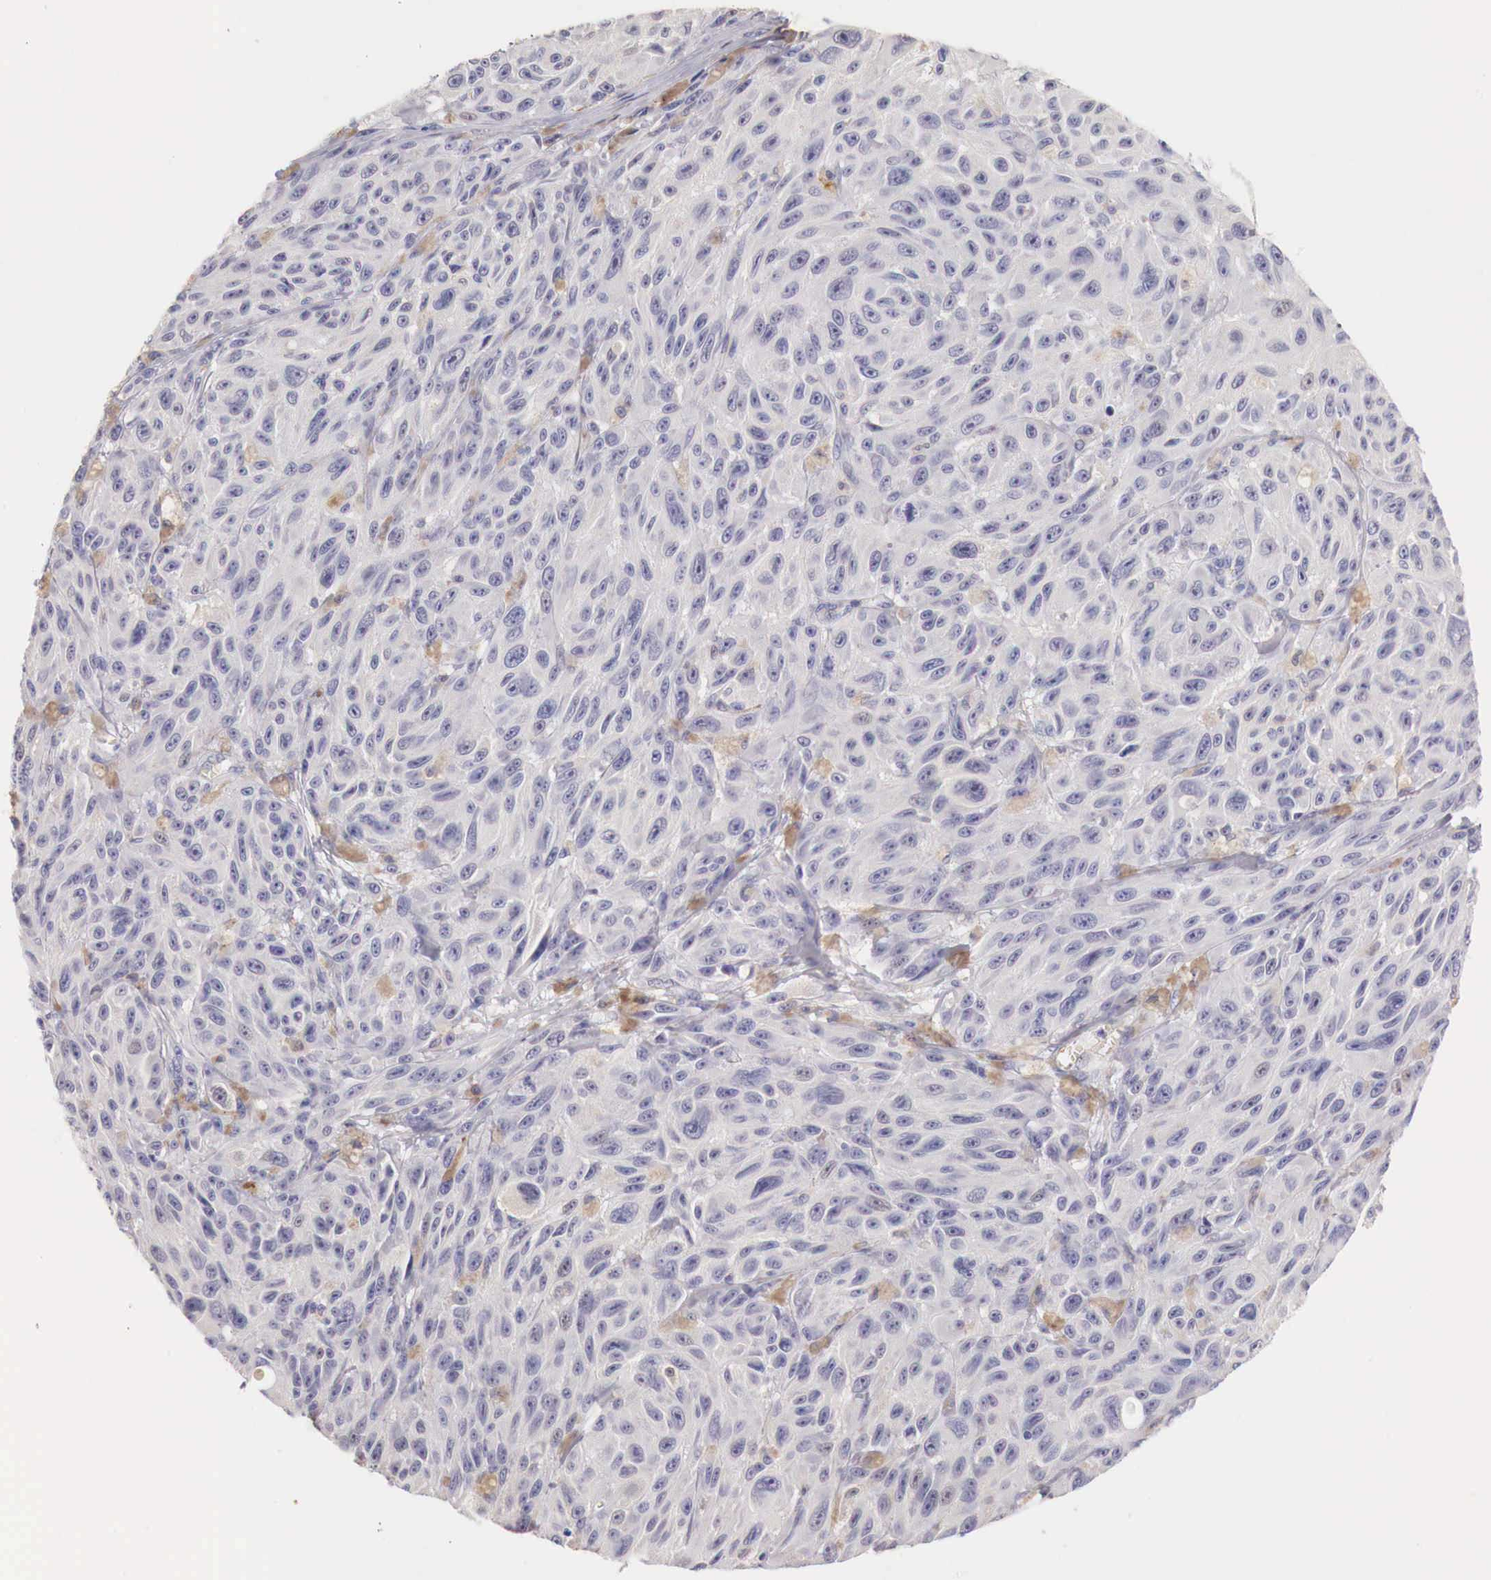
{"staining": {"intensity": "weak", "quantity": "<25%", "location": "cytoplasmic/membranous"}, "tissue": "melanoma", "cell_type": "Tumor cells", "image_type": "cancer", "snomed": [{"axis": "morphology", "description": "Malignant melanoma, NOS"}, {"axis": "topography", "description": "Skin"}], "caption": "The immunohistochemistry (IHC) micrograph has no significant expression in tumor cells of melanoma tissue.", "gene": "ITIH6", "patient": {"sex": "male", "age": 70}}